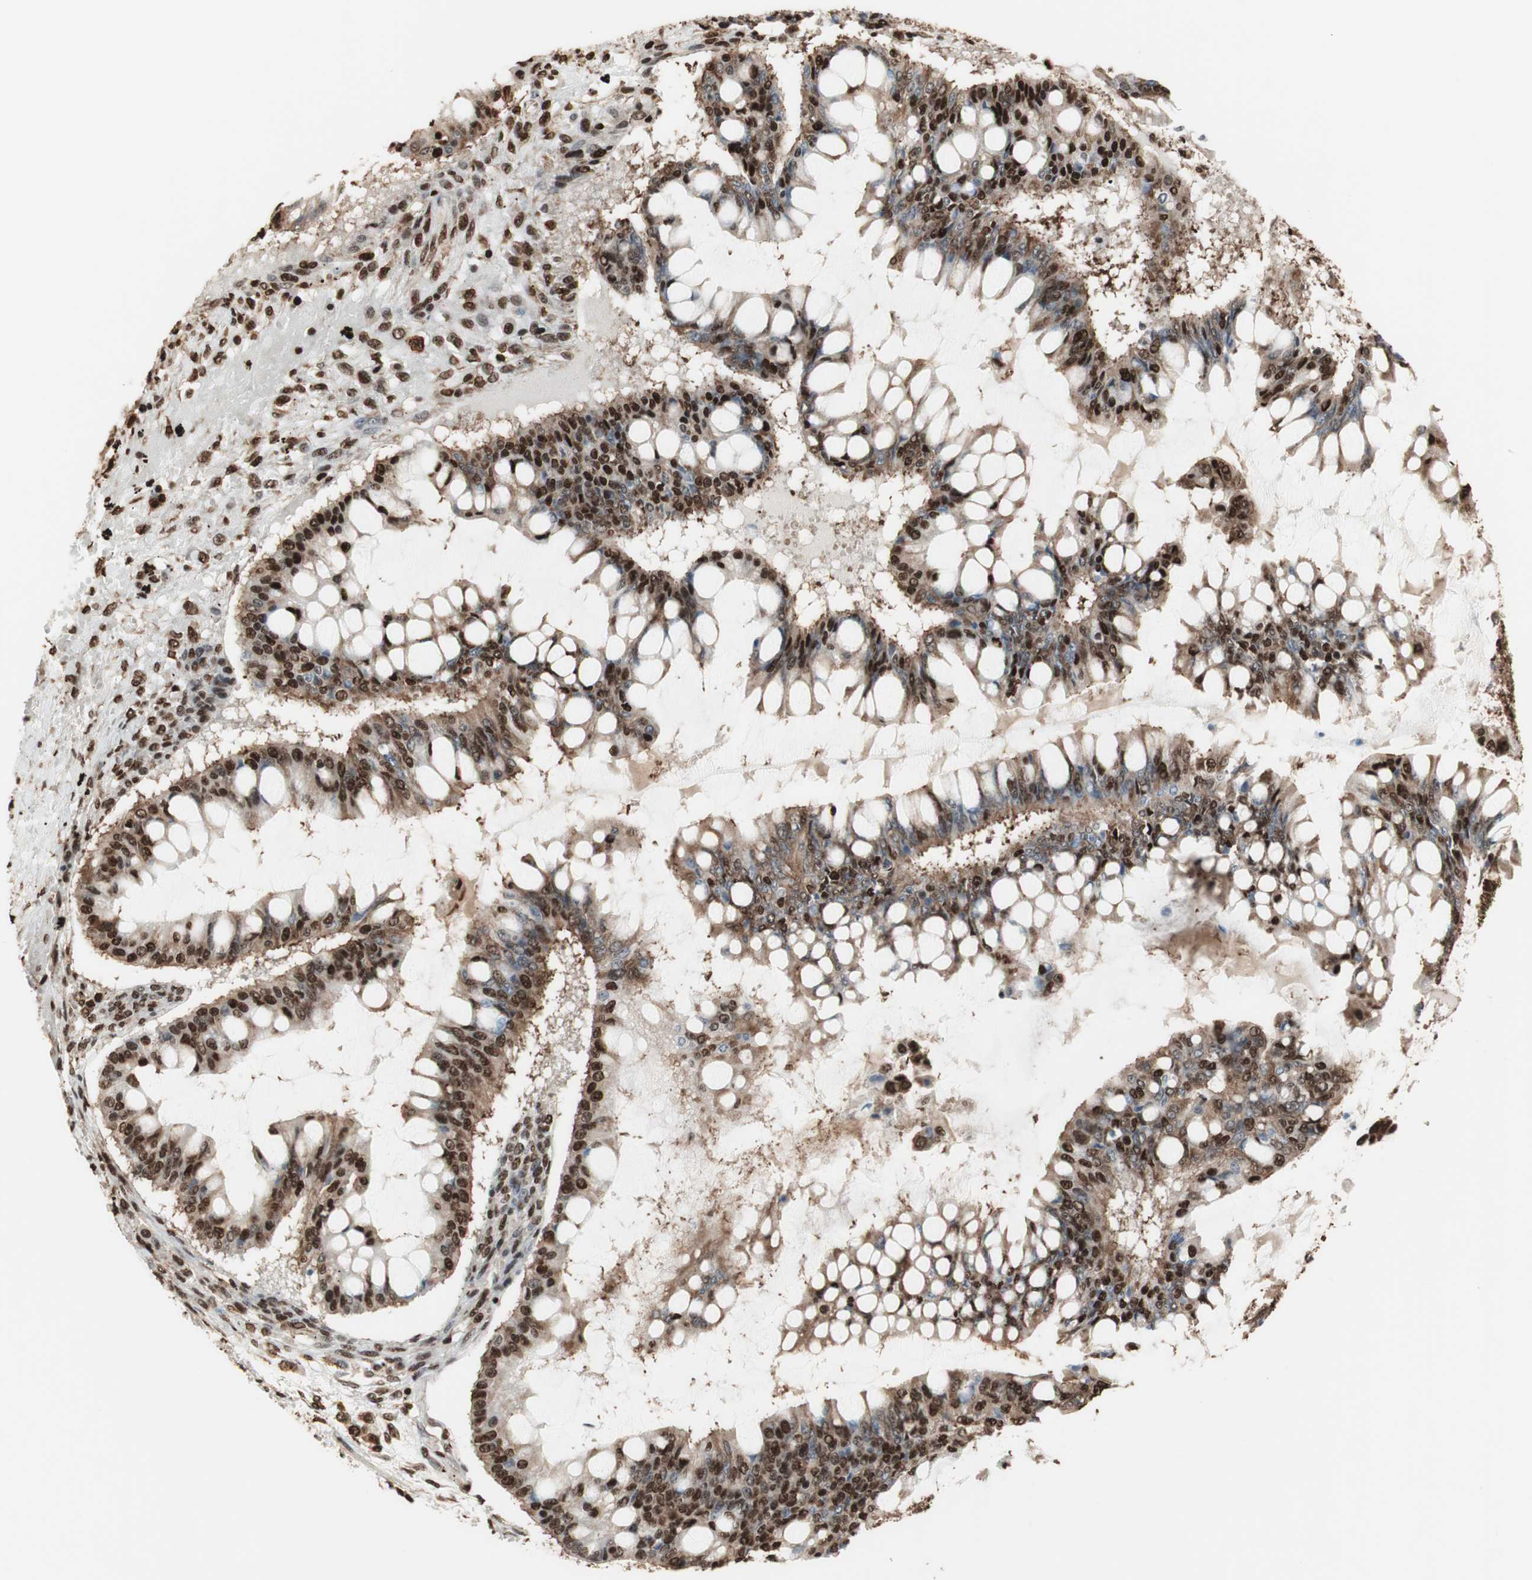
{"staining": {"intensity": "moderate", "quantity": ">75%", "location": "cytoplasmic/membranous,nuclear"}, "tissue": "ovarian cancer", "cell_type": "Tumor cells", "image_type": "cancer", "snomed": [{"axis": "morphology", "description": "Cystadenocarcinoma, mucinous, NOS"}, {"axis": "topography", "description": "Ovary"}], "caption": "Ovarian cancer stained with DAB (3,3'-diaminobenzidine) immunohistochemistry displays medium levels of moderate cytoplasmic/membranous and nuclear positivity in about >75% of tumor cells.", "gene": "HNRNPA2B1", "patient": {"sex": "female", "age": 73}}